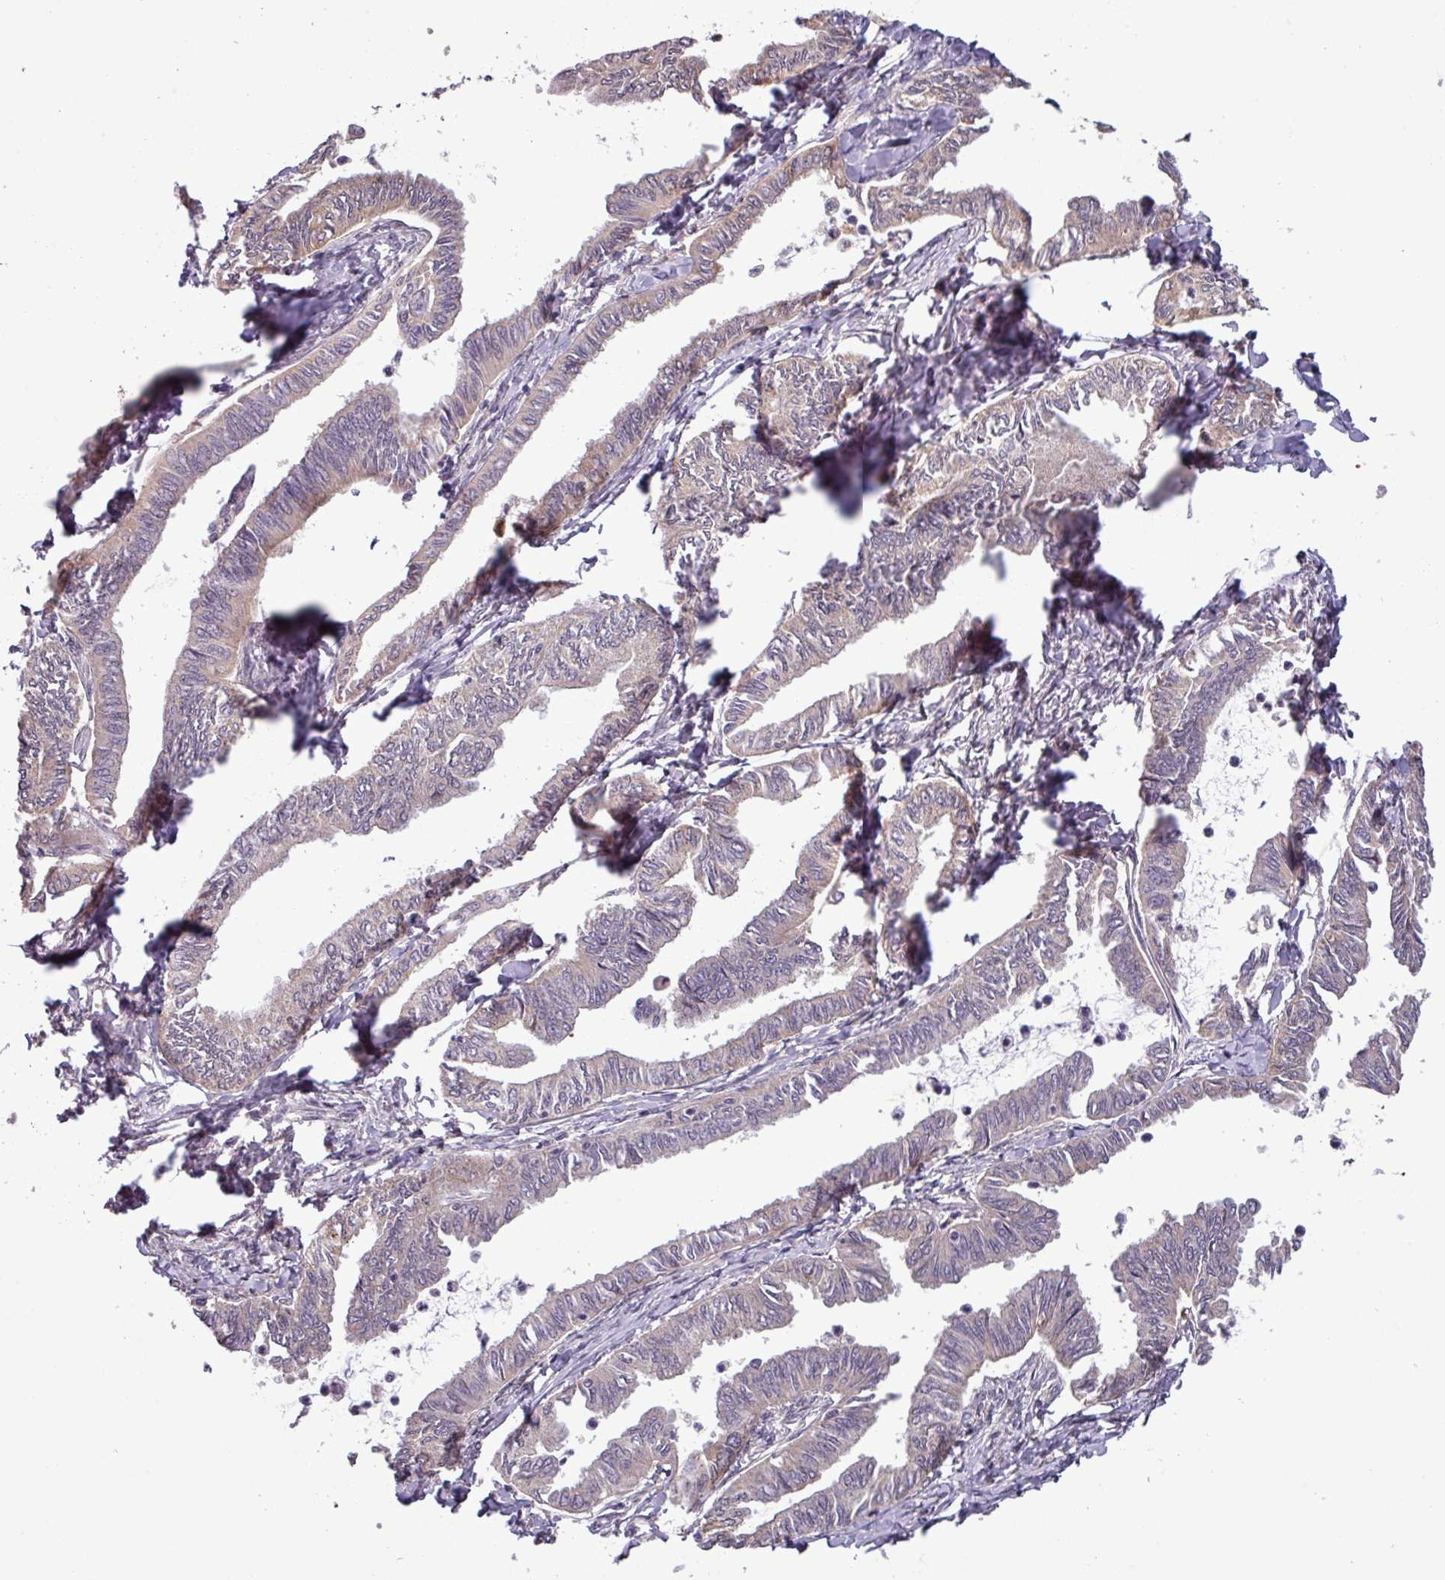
{"staining": {"intensity": "weak", "quantity": "<25%", "location": "cytoplasmic/membranous"}, "tissue": "ovarian cancer", "cell_type": "Tumor cells", "image_type": "cancer", "snomed": [{"axis": "morphology", "description": "Carcinoma, endometroid"}, {"axis": "topography", "description": "Ovary"}], "caption": "An IHC histopathology image of endometroid carcinoma (ovarian) is shown. There is no staining in tumor cells of endometroid carcinoma (ovarian).", "gene": "NOB1", "patient": {"sex": "female", "age": 70}}